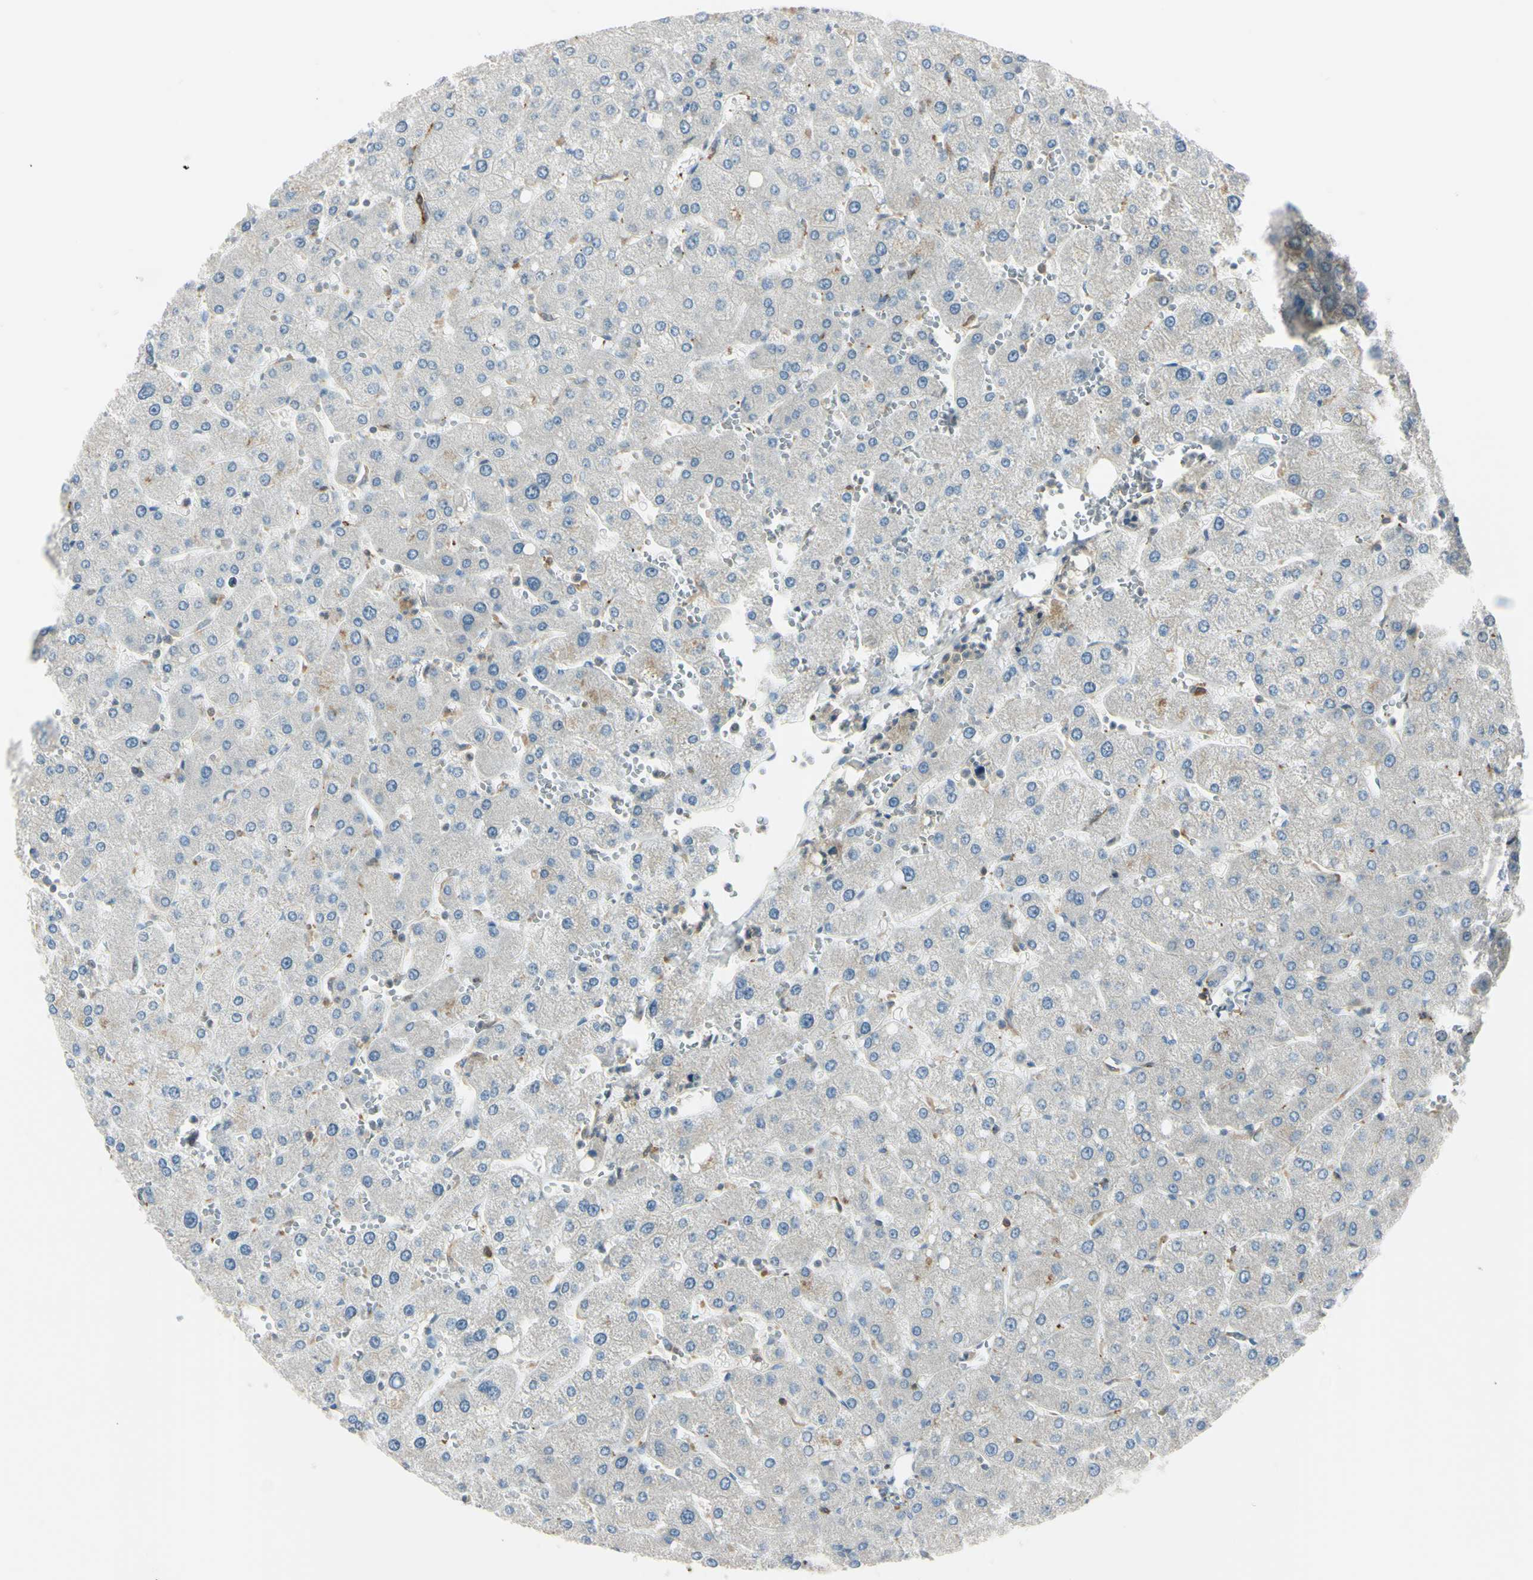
{"staining": {"intensity": "weak", "quantity": "<25%", "location": "cytoplasmic/membranous"}, "tissue": "liver", "cell_type": "Cholangiocytes", "image_type": "normal", "snomed": [{"axis": "morphology", "description": "Normal tissue, NOS"}, {"axis": "topography", "description": "Liver"}], "caption": "Protein analysis of normal liver exhibits no significant positivity in cholangiocytes. The staining is performed using DAB (3,3'-diaminobenzidine) brown chromogen with nuclei counter-stained in using hematoxylin.", "gene": "CYRIB", "patient": {"sex": "male", "age": 55}}